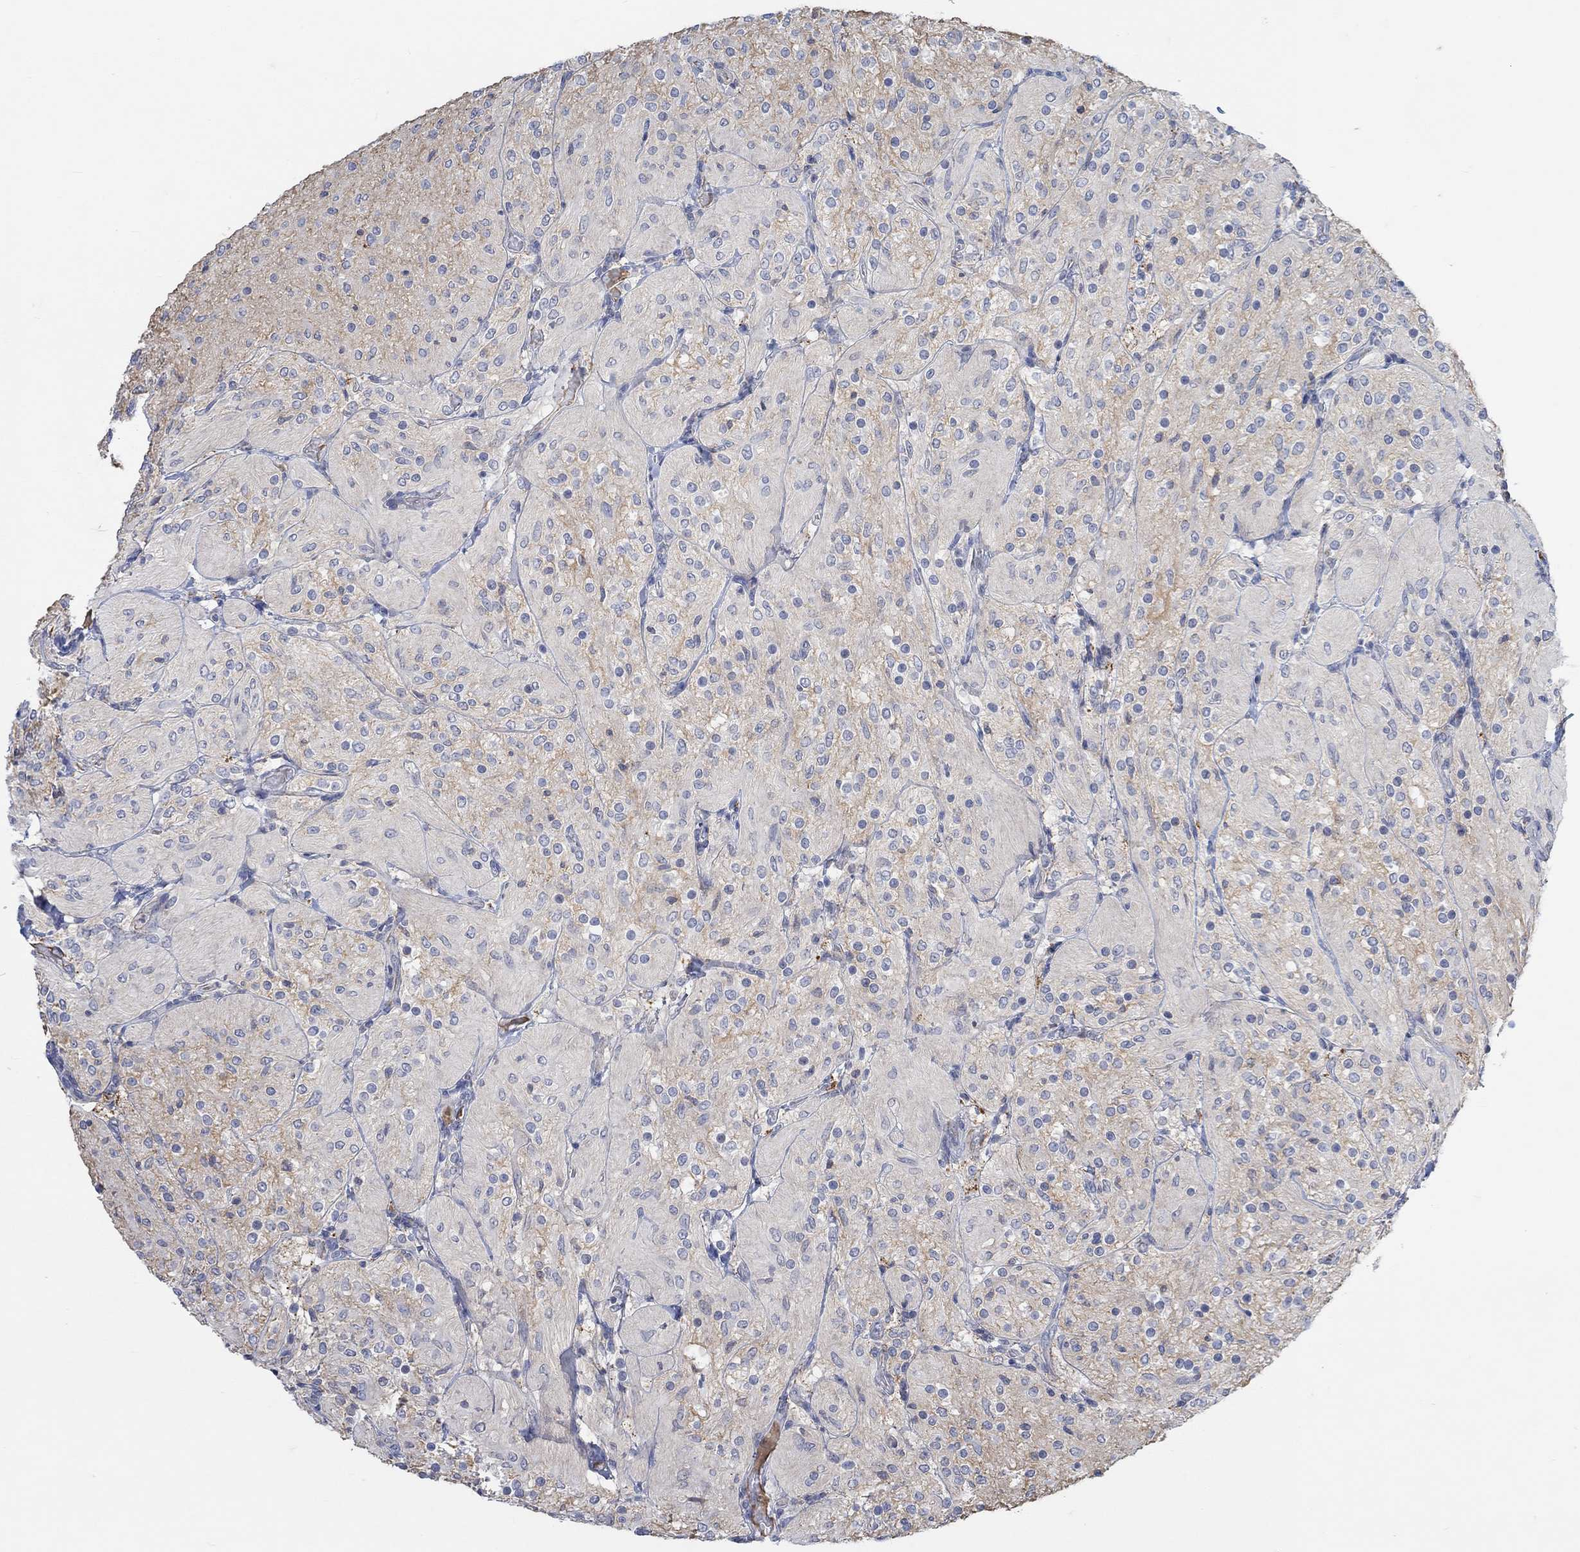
{"staining": {"intensity": "negative", "quantity": "none", "location": "none"}, "tissue": "glioma", "cell_type": "Tumor cells", "image_type": "cancer", "snomed": [{"axis": "morphology", "description": "Glioma, malignant, Low grade"}, {"axis": "topography", "description": "Brain"}], "caption": "Immunohistochemical staining of glioma demonstrates no significant expression in tumor cells.", "gene": "MSTN", "patient": {"sex": "male", "age": 3}}